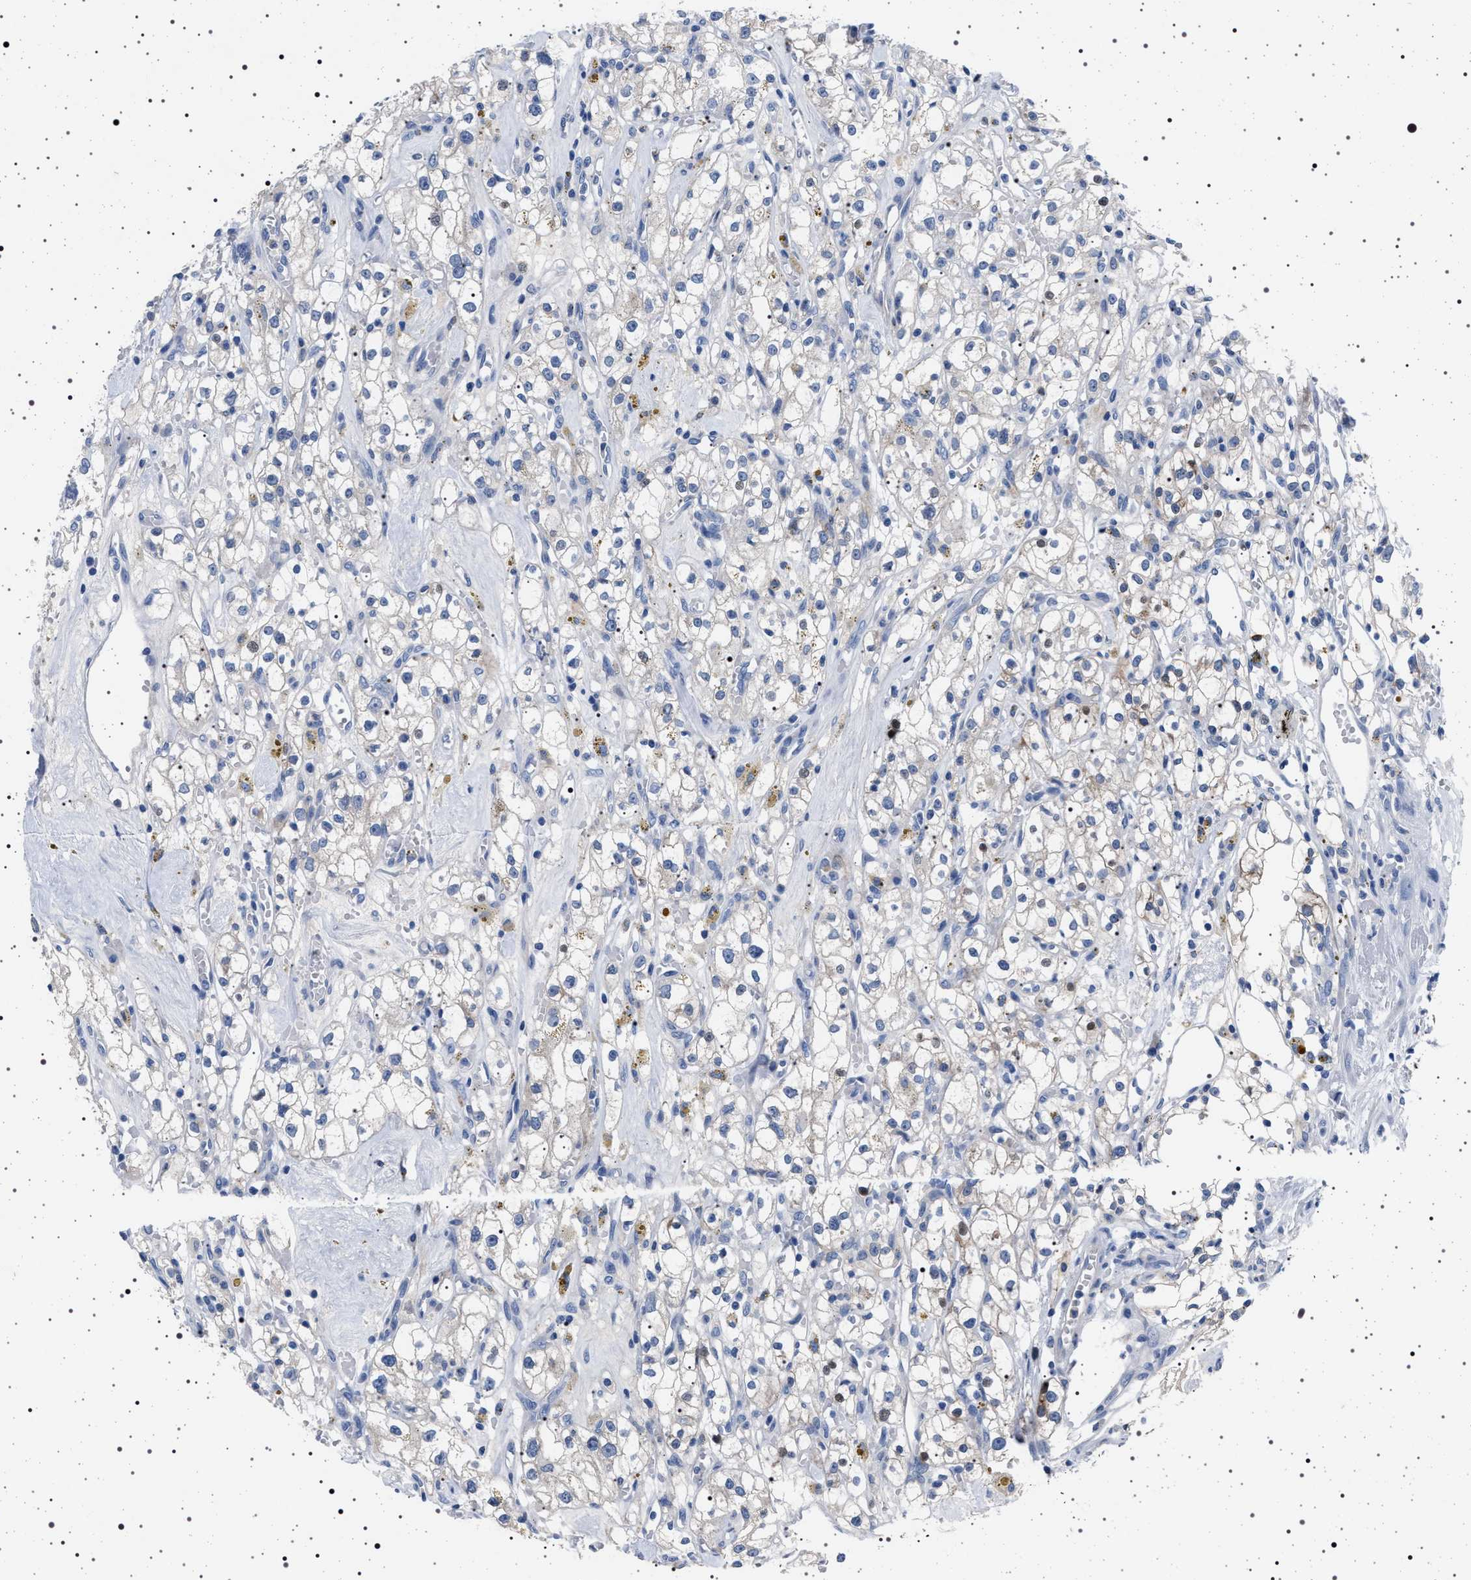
{"staining": {"intensity": "negative", "quantity": "none", "location": "none"}, "tissue": "renal cancer", "cell_type": "Tumor cells", "image_type": "cancer", "snomed": [{"axis": "morphology", "description": "Adenocarcinoma, NOS"}, {"axis": "topography", "description": "Kidney"}], "caption": "Renal cancer stained for a protein using immunohistochemistry (IHC) displays no expression tumor cells.", "gene": "NAT9", "patient": {"sex": "male", "age": 56}}